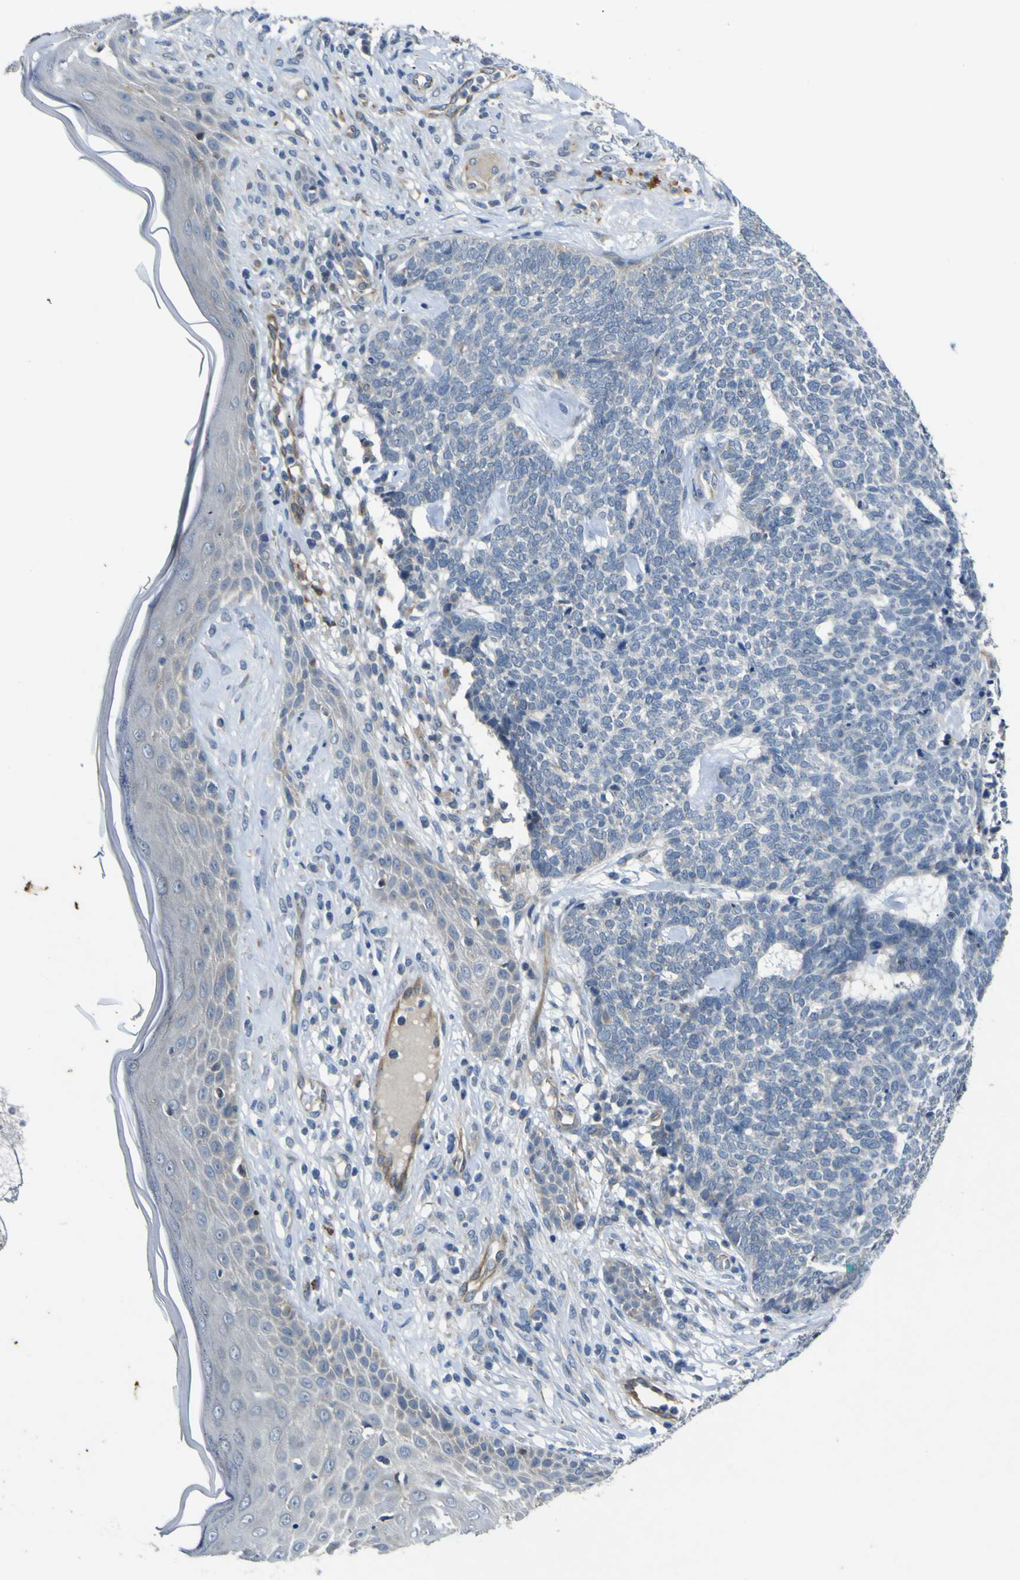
{"staining": {"intensity": "negative", "quantity": "none", "location": "none"}, "tissue": "skin cancer", "cell_type": "Tumor cells", "image_type": "cancer", "snomed": [{"axis": "morphology", "description": "Basal cell carcinoma"}, {"axis": "topography", "description": "Skin"}], "caption": "Immunohistochemistry histopathology image of human skin basal cell carcinoma stained for a protein (brown), which demonstrates no positivity in tumor cells.", "gene": "LDLR", "patient": {"sex": "female", "age": 84}}